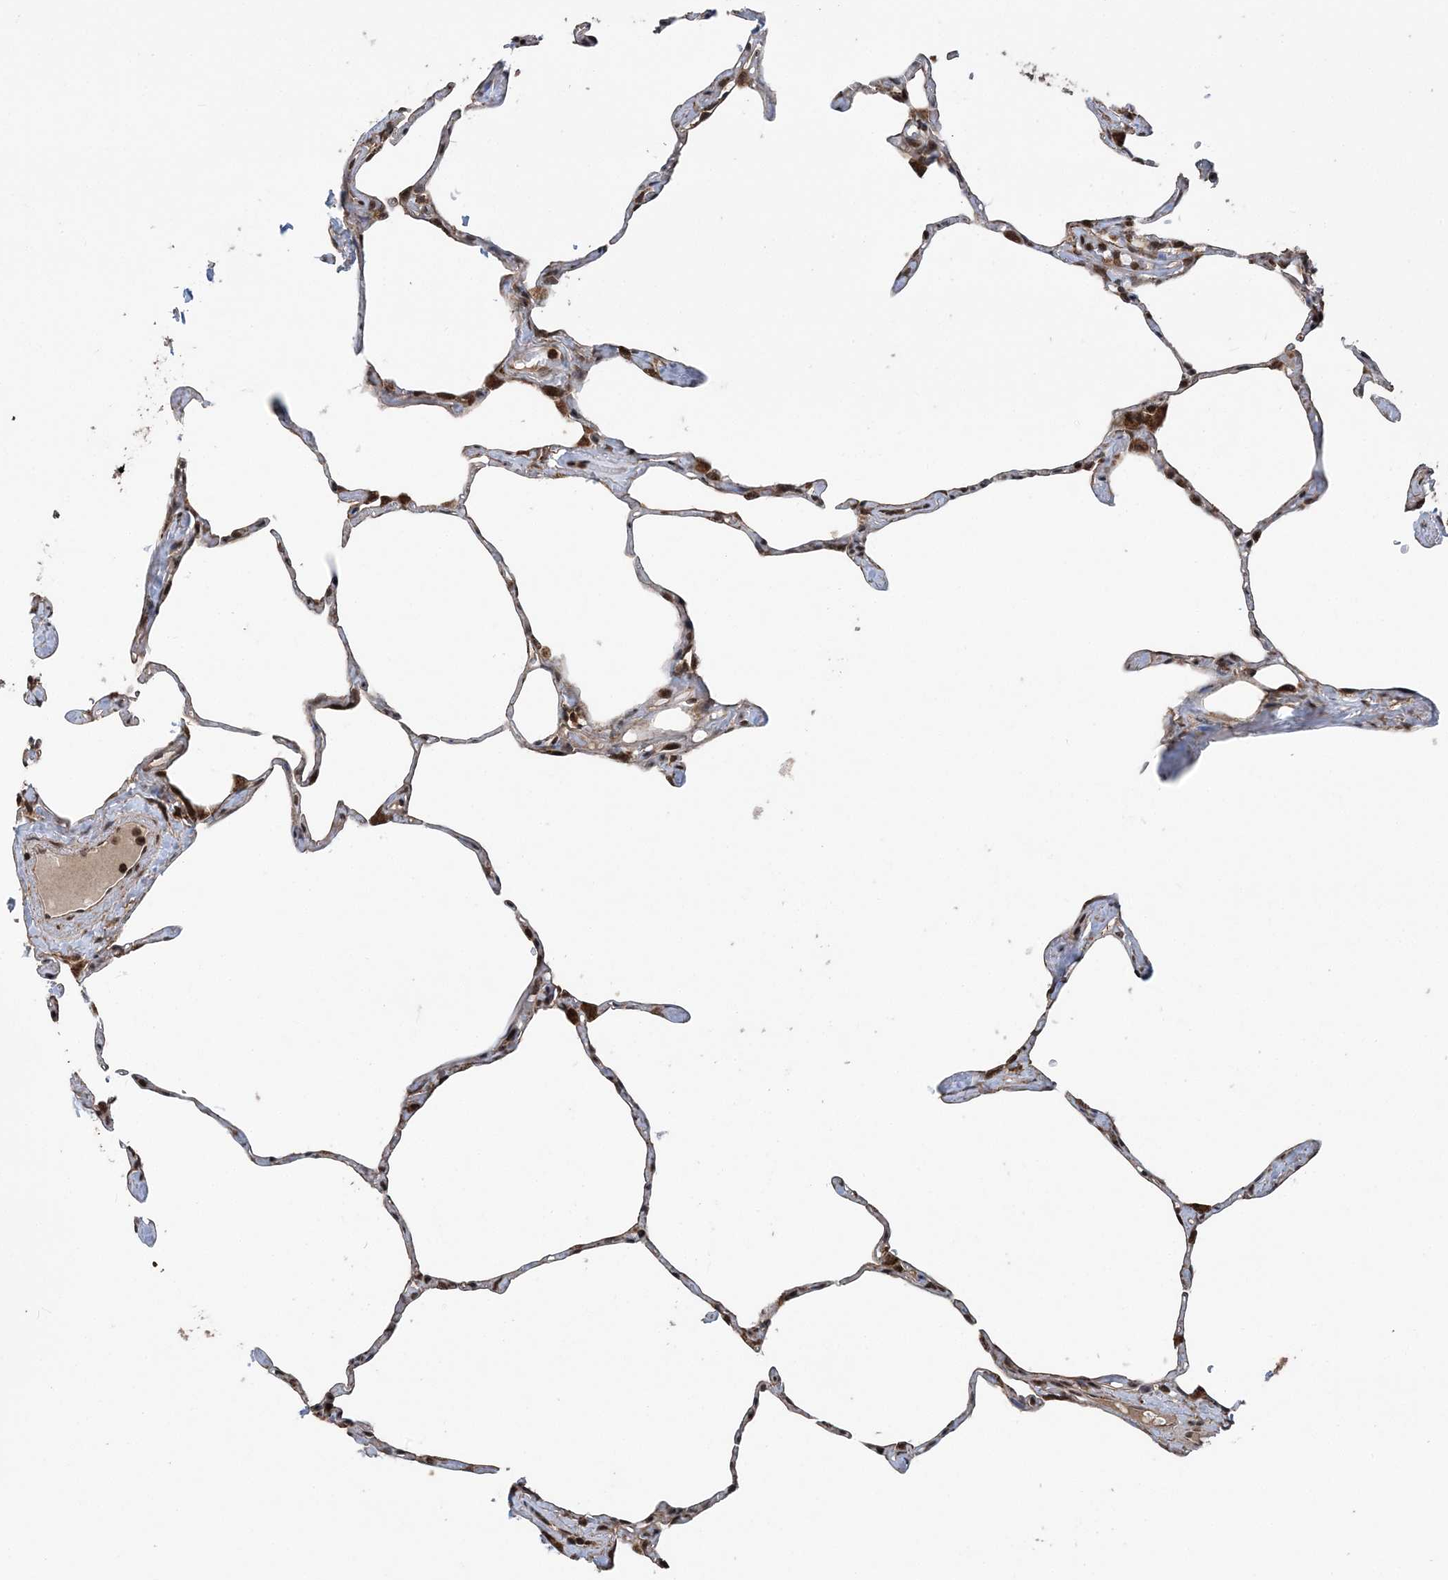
{"staining": {"intensity": "moderate", "quantity": "25%-75%", "location": "cytoplasmic/membranous"}, "tissue": "lung", "cell_type": "Alveolar cells", "image_type": "normal", "snomed": [{"axis": "morphology", "description": "Normal tissue, NOS"}, {"axis": "topography", "description": "Lung"}], "caption": "Lung stained with IHC exhibits moderate cytoplasmic/membranous staining in approximately 25%-75% of alveolar cells. Using DAB (3,3'-diaminobenzidine) (brown) and hematoxylin (blue) stains, captured at high magnification using brightfield microscopy.", "gene": "PCBP1", "patient": {"sex": "male", "age": 65}}